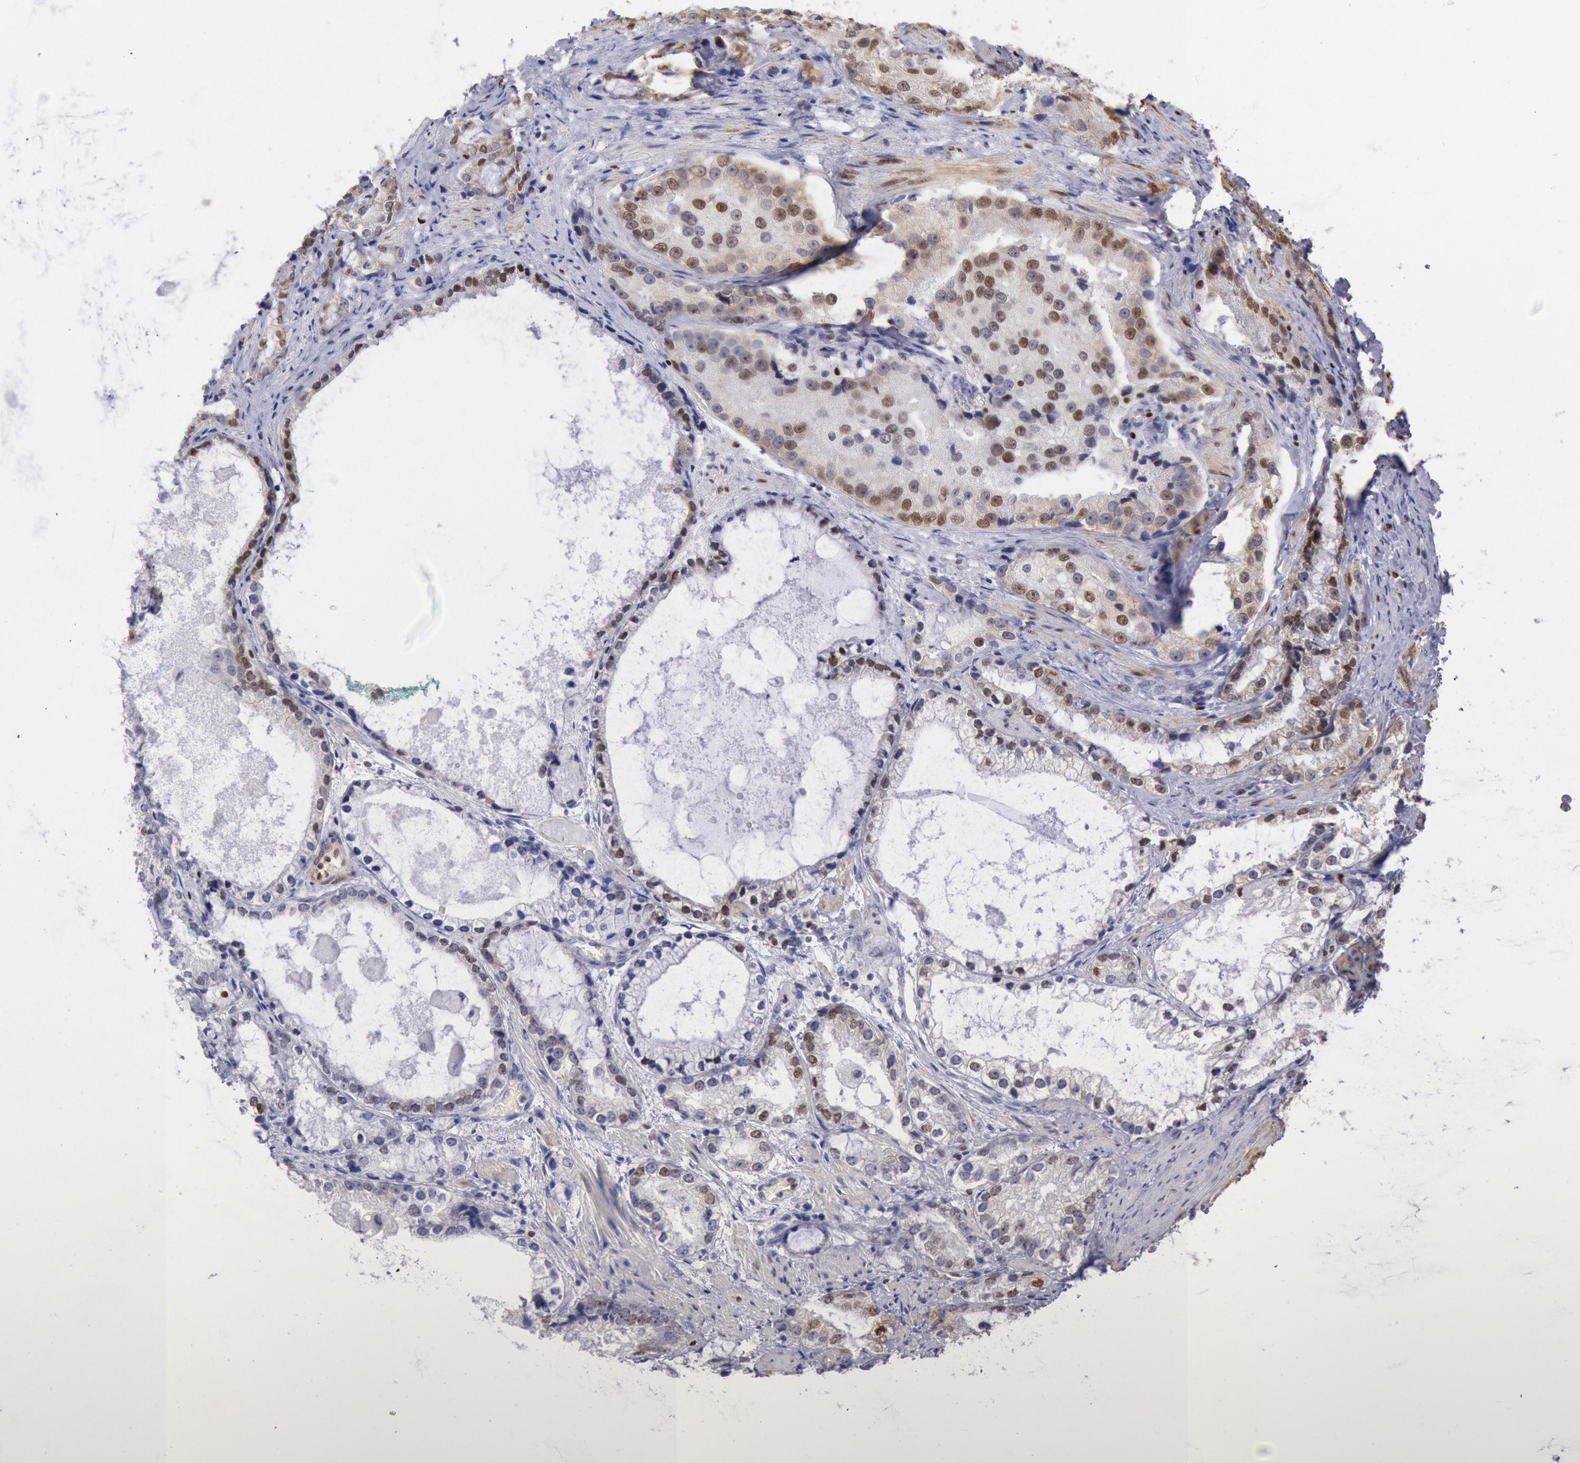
{"staining": {"intensity": "moderate", "quantity": "25%-75%", "location": "cytoplasmic/membranous,nuclear"}, "tissue": "prostate cancer", "cell_type": "Tumor cells", "image_type": "cancer", "snomed": [{"axis": "morphology", "description": "Adenocarcinoma, High grade"}, {"axis": "topography", "description": "Prostate"}], "caption": "IHC photomicrograph of neoplastic tissue: prostate cancer stained using immunohistochemistry reveals medium levels of moderate protein expression localized specifically in the cytoplasmic/membranous and nuclear of tumor cells, appearing as a cytoplasmic/membranous and nuclear brown color.", "gene": "RPS6KA5", "patient": {"sex": "male", "age": 63}}